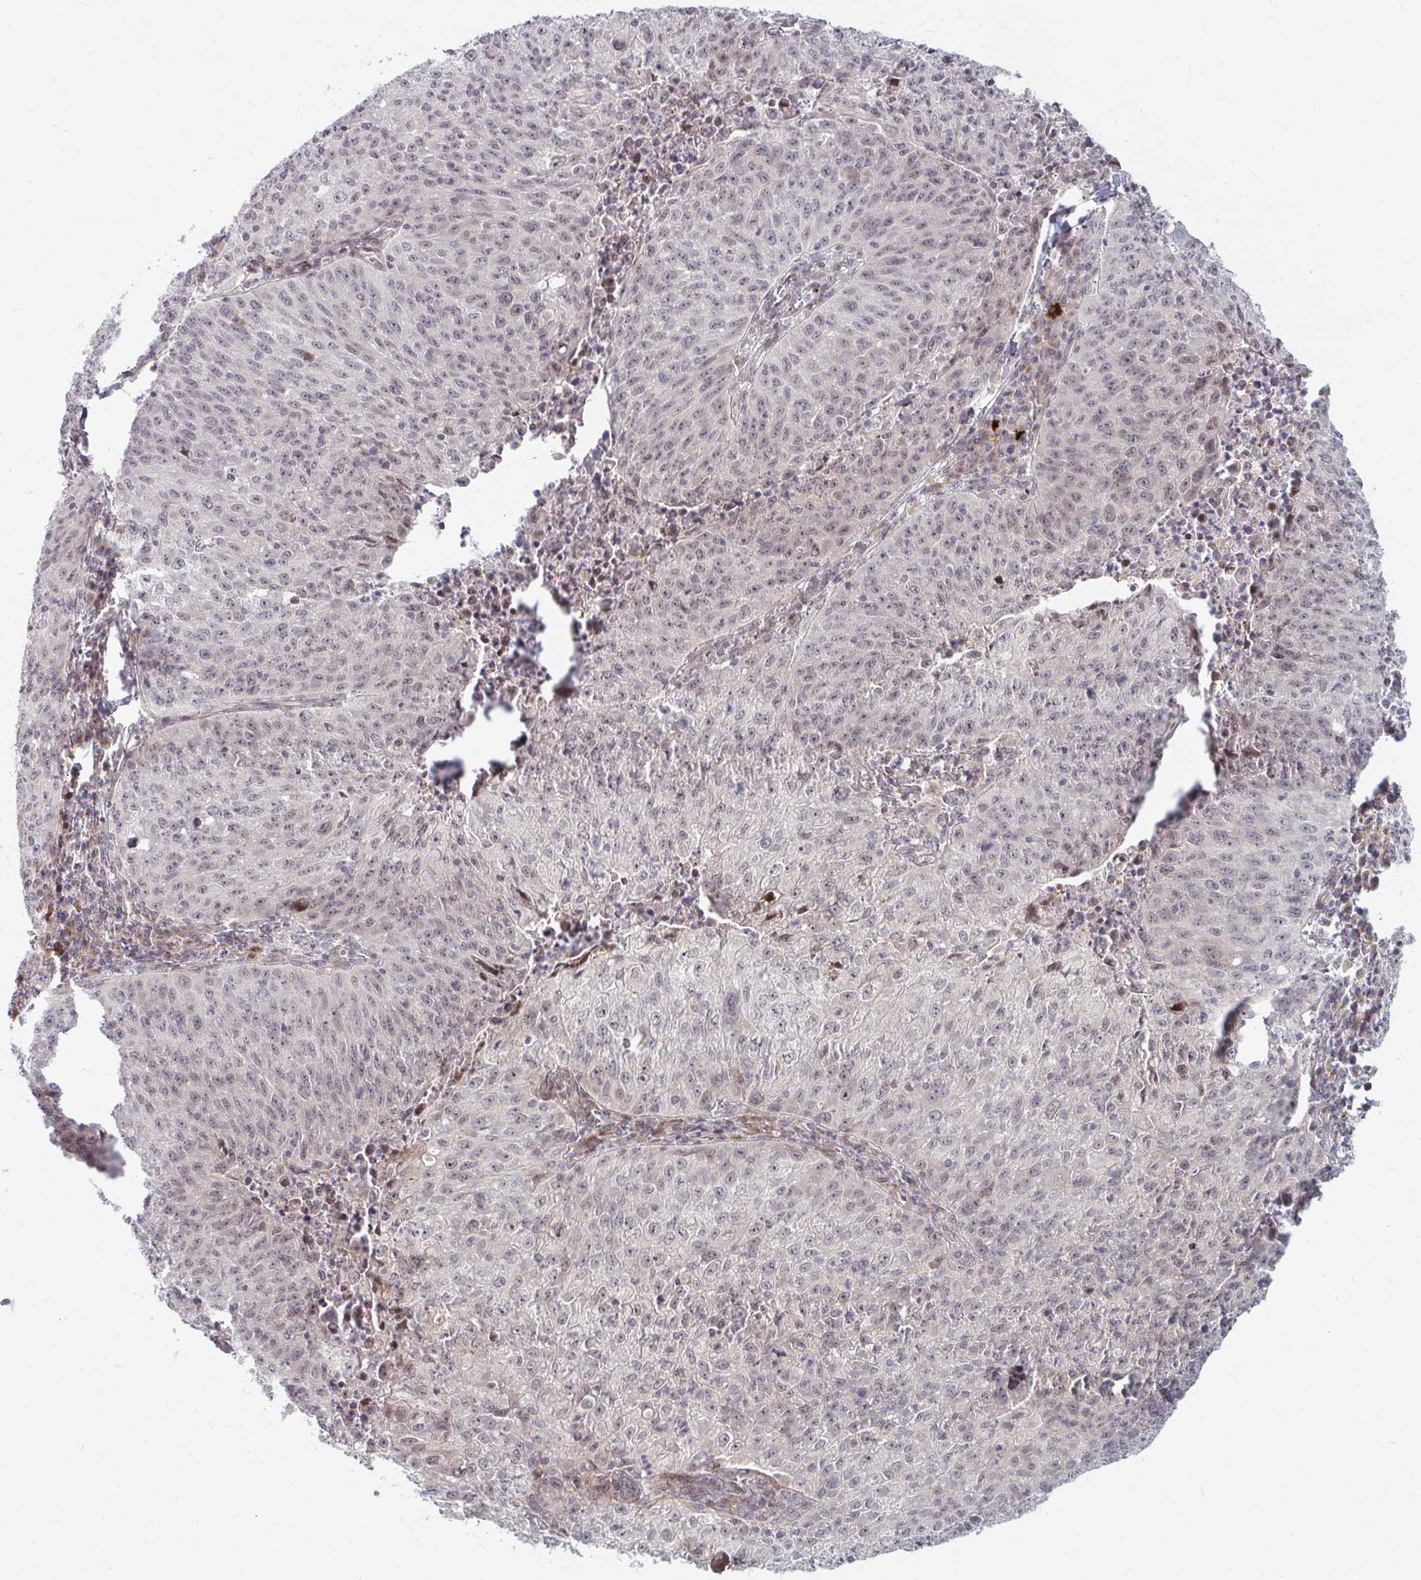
{"staining": {"intensity": "negative", "quantity": "none", "location": "none"}, "tissue": "lung cancer", "cell_type": "Tumor cells", "image_type": "cancer", "snomed": [{"axis": "morphology", "description": "Squamous cell carcinoma, NOS"}, {"axis": "morphology", "description": "Squamous cell carcinoma, metastatic, NOS"}, {"axis": "topography", "description": "Bronchus"}, {"axis": "topography", "description": "Lung"}], "caption": "Lung cancer (squamous cell carcinoma) was stained to show a protein in brown. There is no significant positivity in tumor cells.", "gene": "ZNF285", "patient": {"sex": "male", "age": 62}}